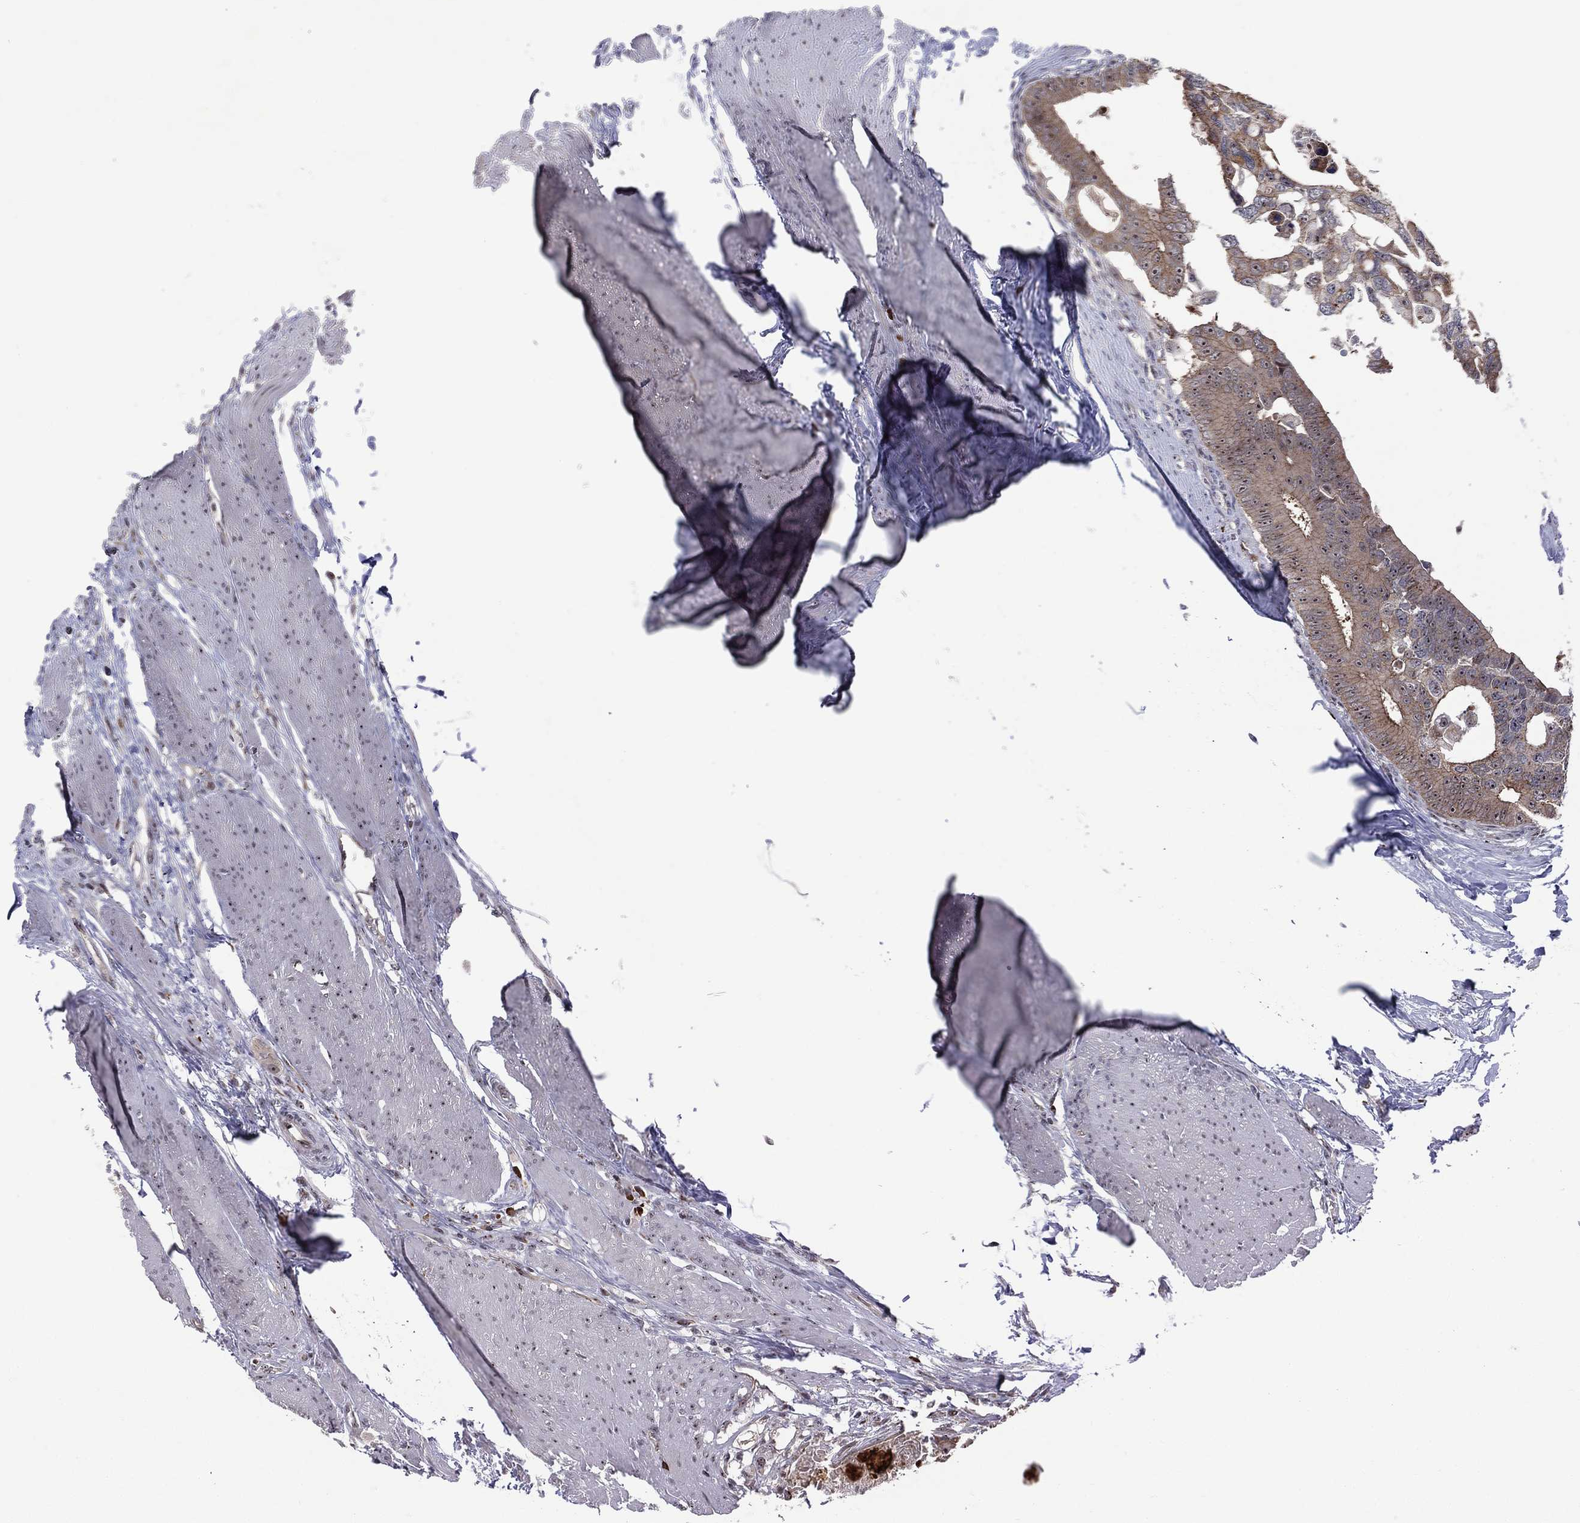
{"staining": {"intensity": "moderate", "quantity": ">75%", "location": "cytoplasmic/membranous"}, "tissue": "colorectal cancer", "cell_type": "Tumor cells", "image_type": "cancer", "snomed": [{"axis": "morphology", "description": "Adenocarcinoma, NOS"}, {"axis": "topography", "description": "Rectum"}], "caption": "Adenocarcinoma (colorectal) stained with IHC reveals moderate cytoplasmic/membranous staining in approximately >75% of tumor cells. (Brightfield microscopy of DAB IHC at high magnification).", "gene": "VHL", "patient": {"sex": "male", "age": 64}}